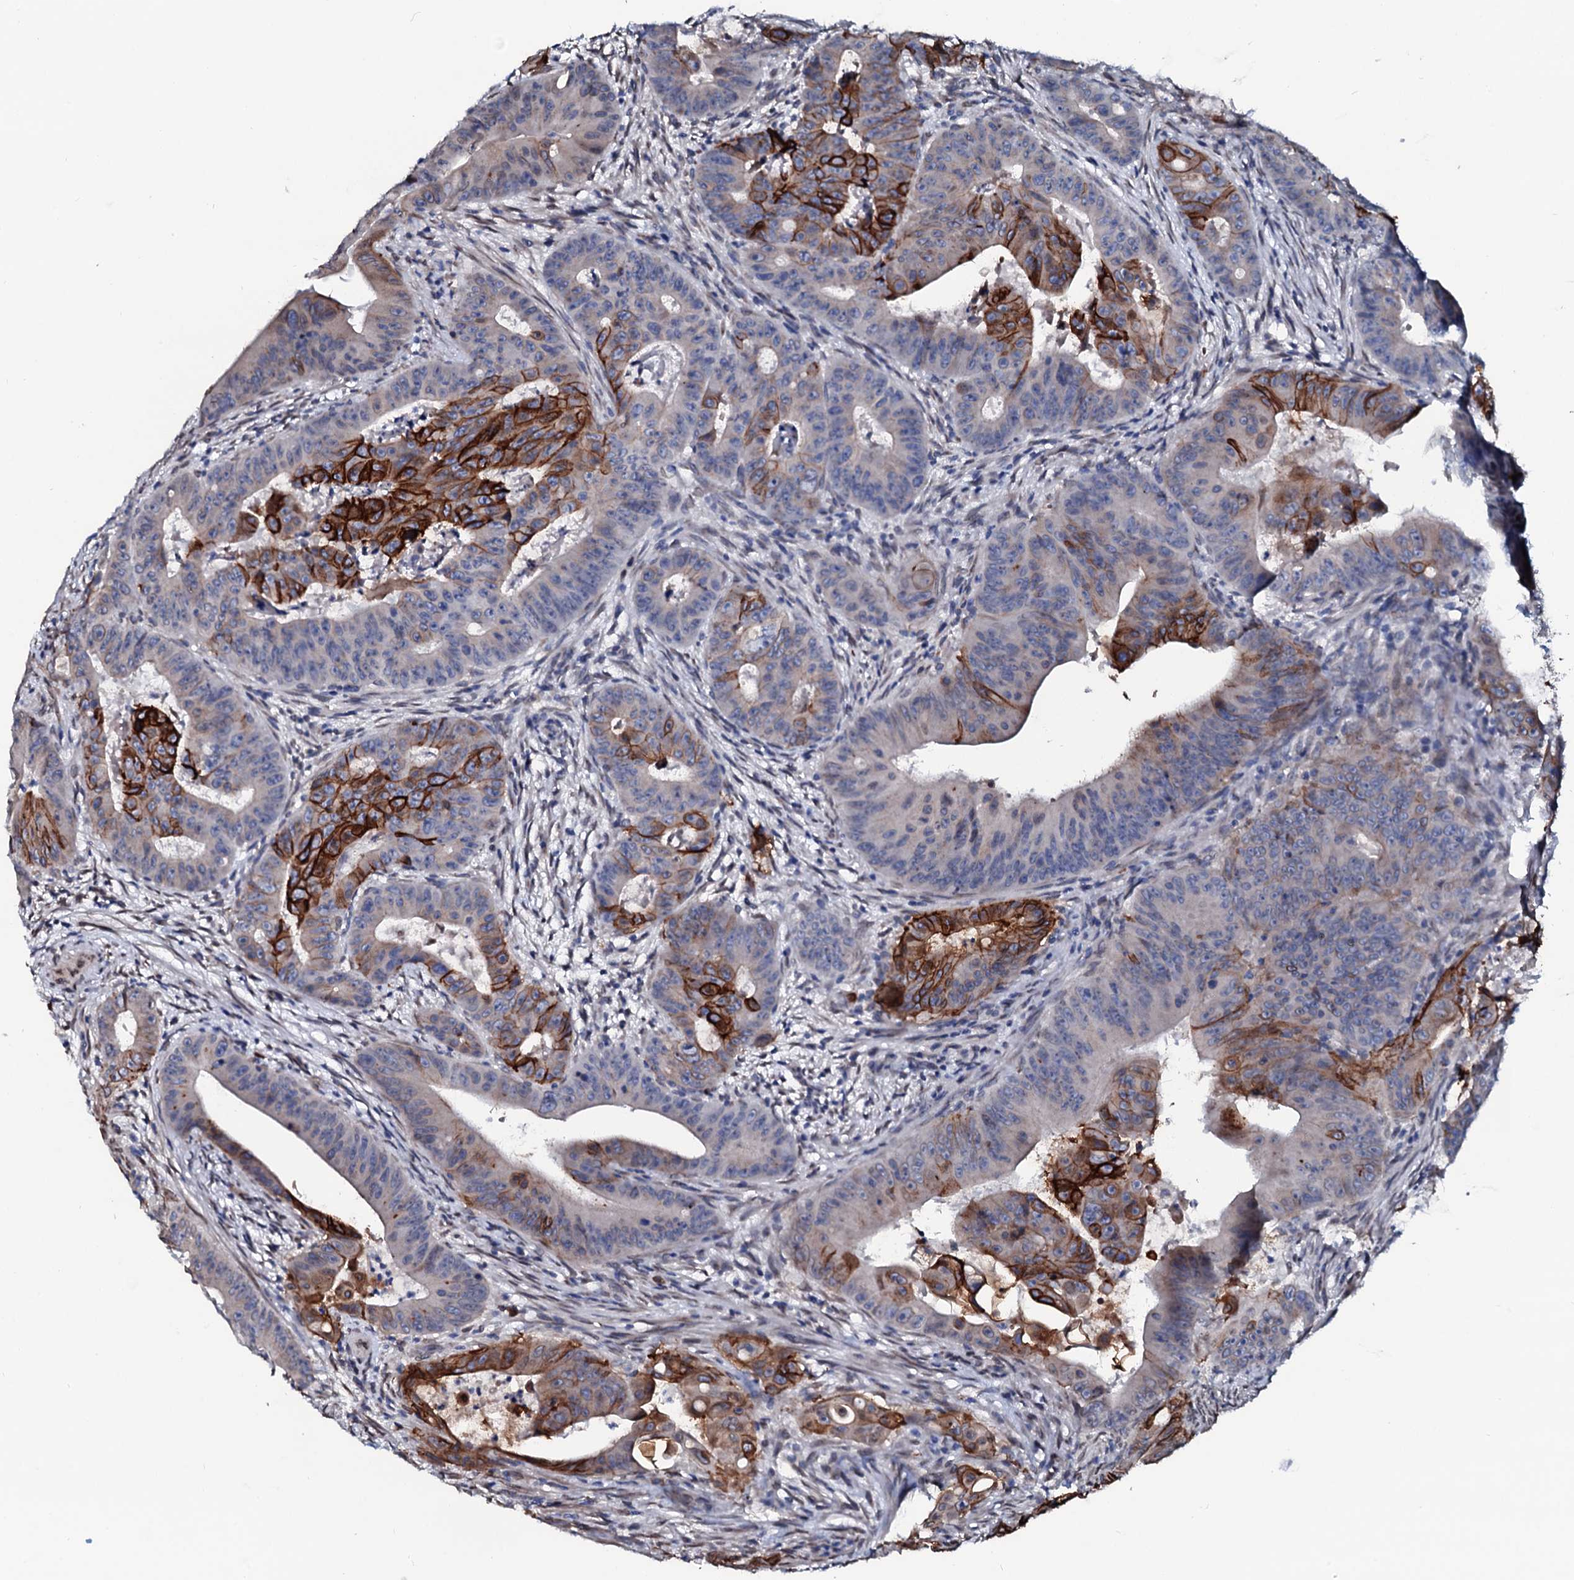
{"staining": {"intensity": "strong", "quantity": "<25%", "location": "cytoplasmic/membranous"}, "tissue": "colorectal cancer", "cell_type": "Tumor cells", "image_type": "cancer", "snomed": [{"axis": "morphology", "description": "Adenocarcinoma, NOS"}, {"axis": "topography", "description": "Rectum"}], "caption": "Colorectal cancer was stained to show a protein in brown. There is medium levels of strong cytoplasmic/membranous expression in approximately <25% of tumor cells.", "gene": "NRP2", "patient": {"sex": "female", "age": 75}}